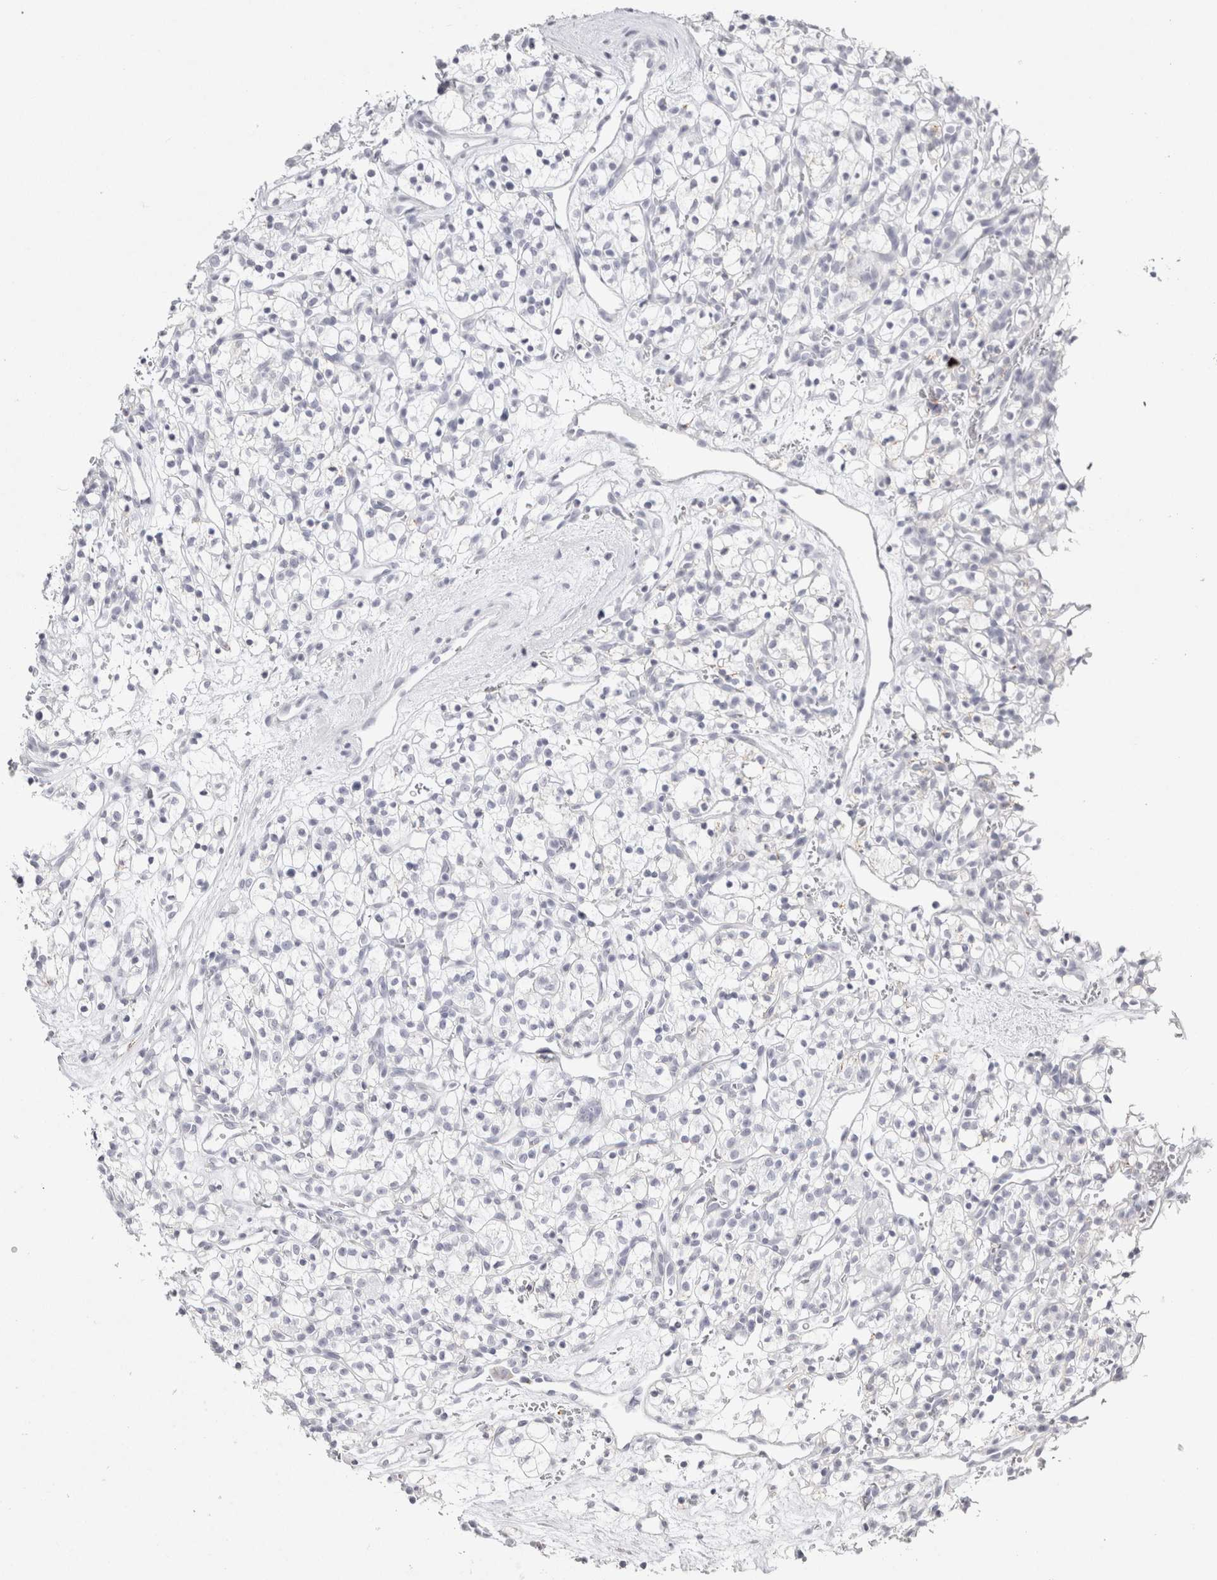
{"staining": {"intensity": "negative", "quantity": "none", "location": "none"}, "tissue": "renal cancer", "cell_type": "Tumor cells", "image_type": "cancer", "snomed": [{"axis": "morphology", "description": "Adenocarcinoma, NOS"}, {"axis": "topography", "description": "Kidney"}], "caption": "This is an immunohistochemistry (IHC) image of human renal adenocarcinoma. There is no positivity in tumor cells.", "gene": "GARIN1A", "patient": {"sex": "female", "age": 57}}